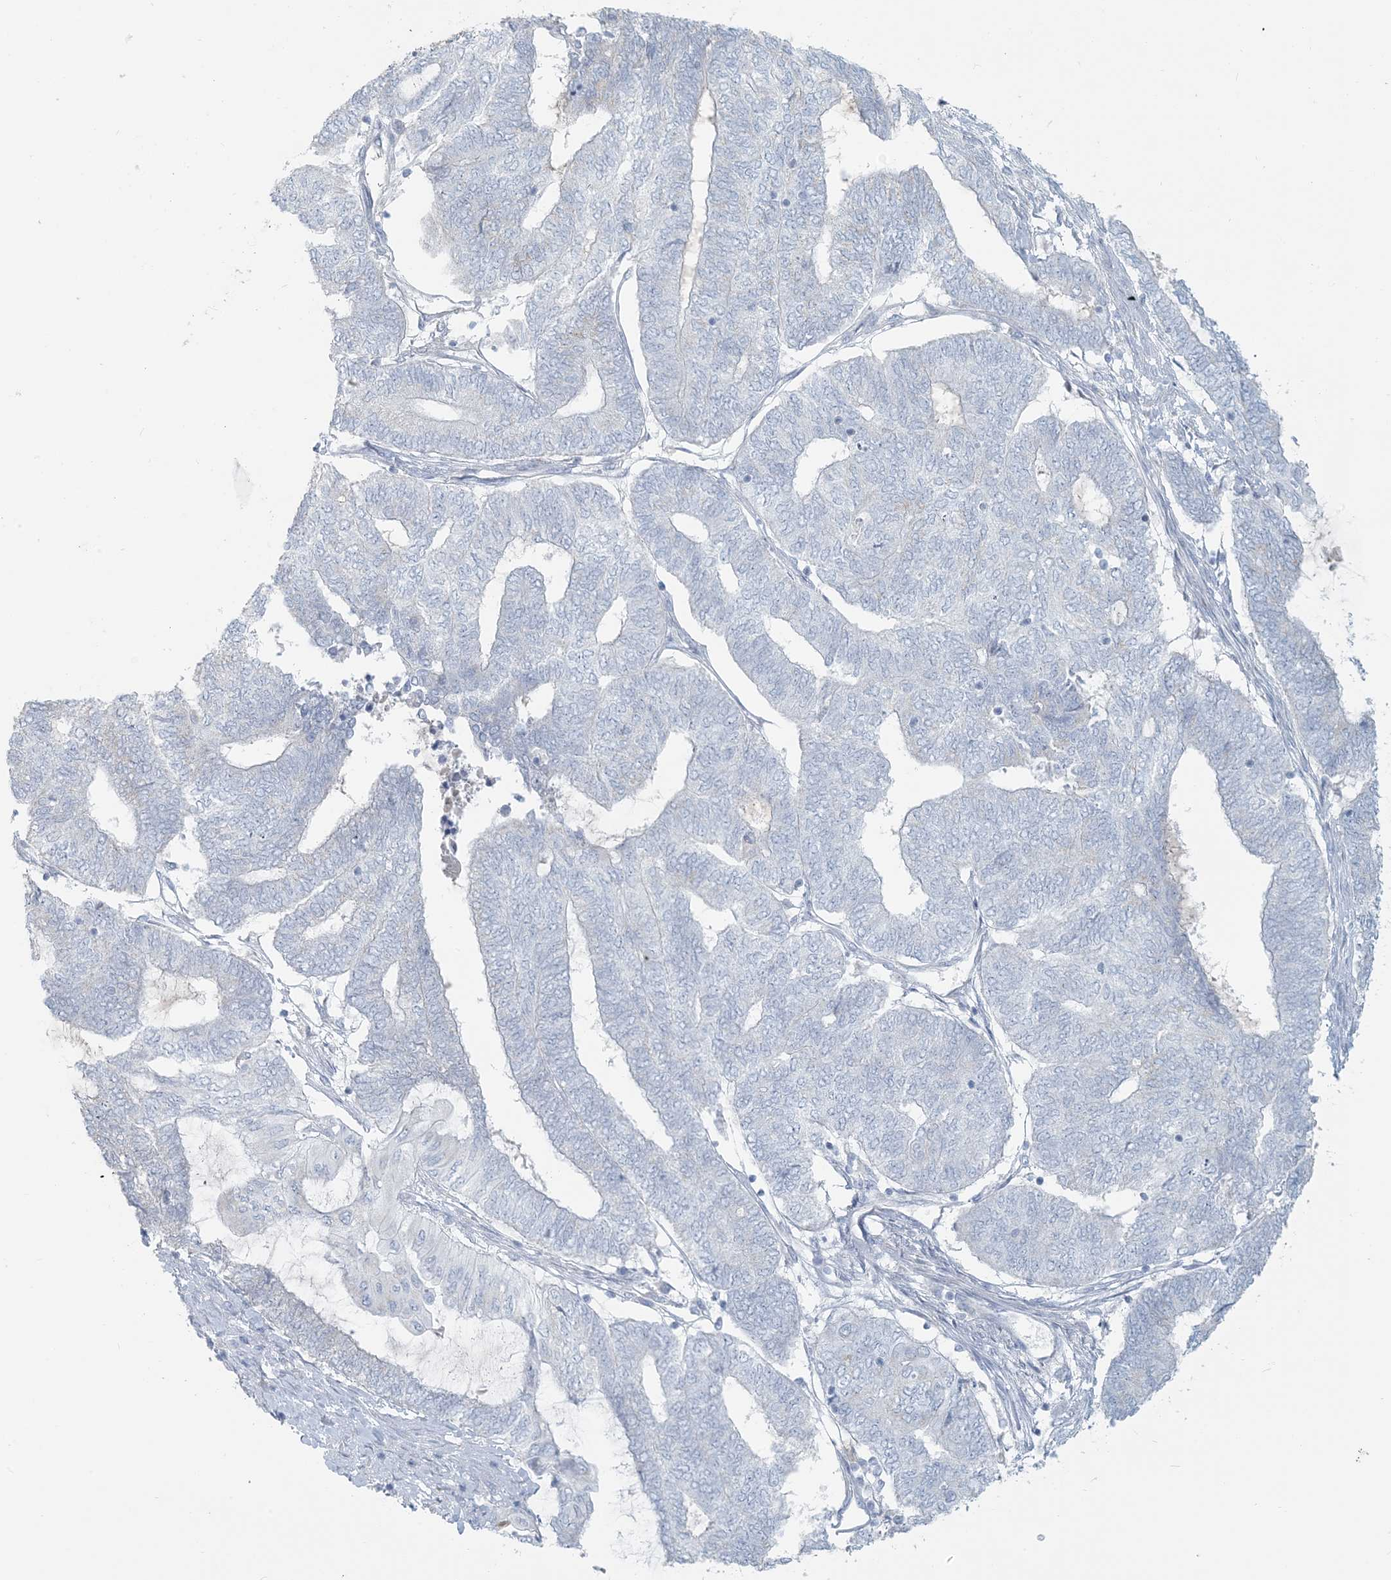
{"staining": {"intensity": "negative", "quantity": "none", "location": "none"}, "tissue": "endometrial cancer", "cell_type": "Tumor cells", "image_type": "cancer", "snomed": [{"axis": "morphology", "description": "Adenocarcinoma, NOS"}, {"axis": "topography", "description": "Uterus"}, {"axis": "topography", "description": "Endometrium"}], "caption": "Tumor cells show no significant positivity in endometrial adenocarcinoma.", "gene": "SCML1", "patient": {"sex": "female", "age": 70}}